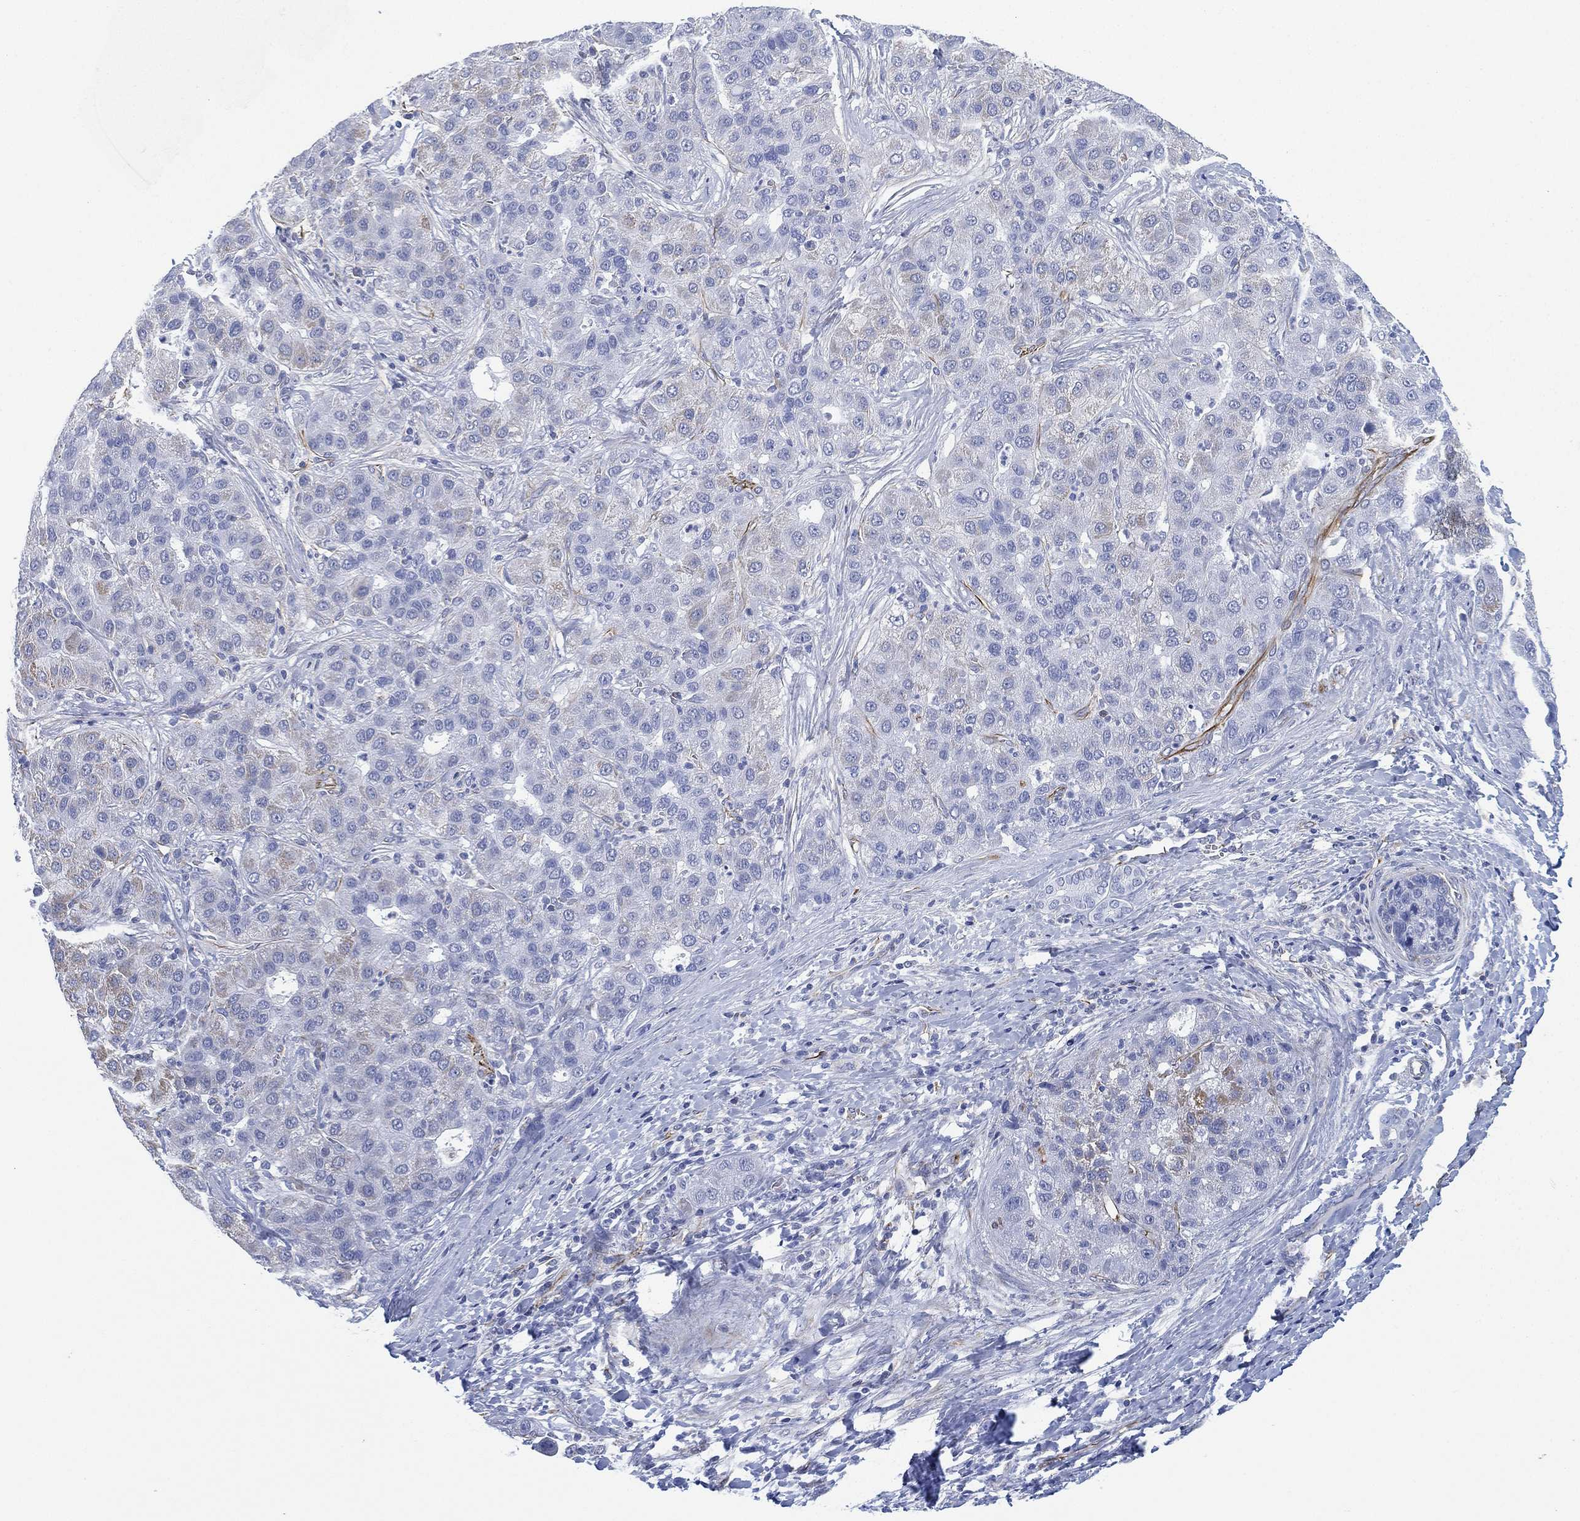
{"staining": {"intensity": "negative", "quantity": "none", "location": "none"}, "tissue": "liver cancer", "cell_type": "Tumor cells", "image_type": "cancer", "snomed": [{"axis": "morphology", "description": "Carcinoma, Hepatocellular, NOS"}, {"axis": "topography", "description": "Liver"}], "caption": "Immunohistochemistry (IHC) histopathology image of hepatocellular carcinoma (liver) stained for a protein (brown), which exhibits no expression in tumor cells.", "gene": "PSKH2", "patient": {"sex": "male", "age": 65}}